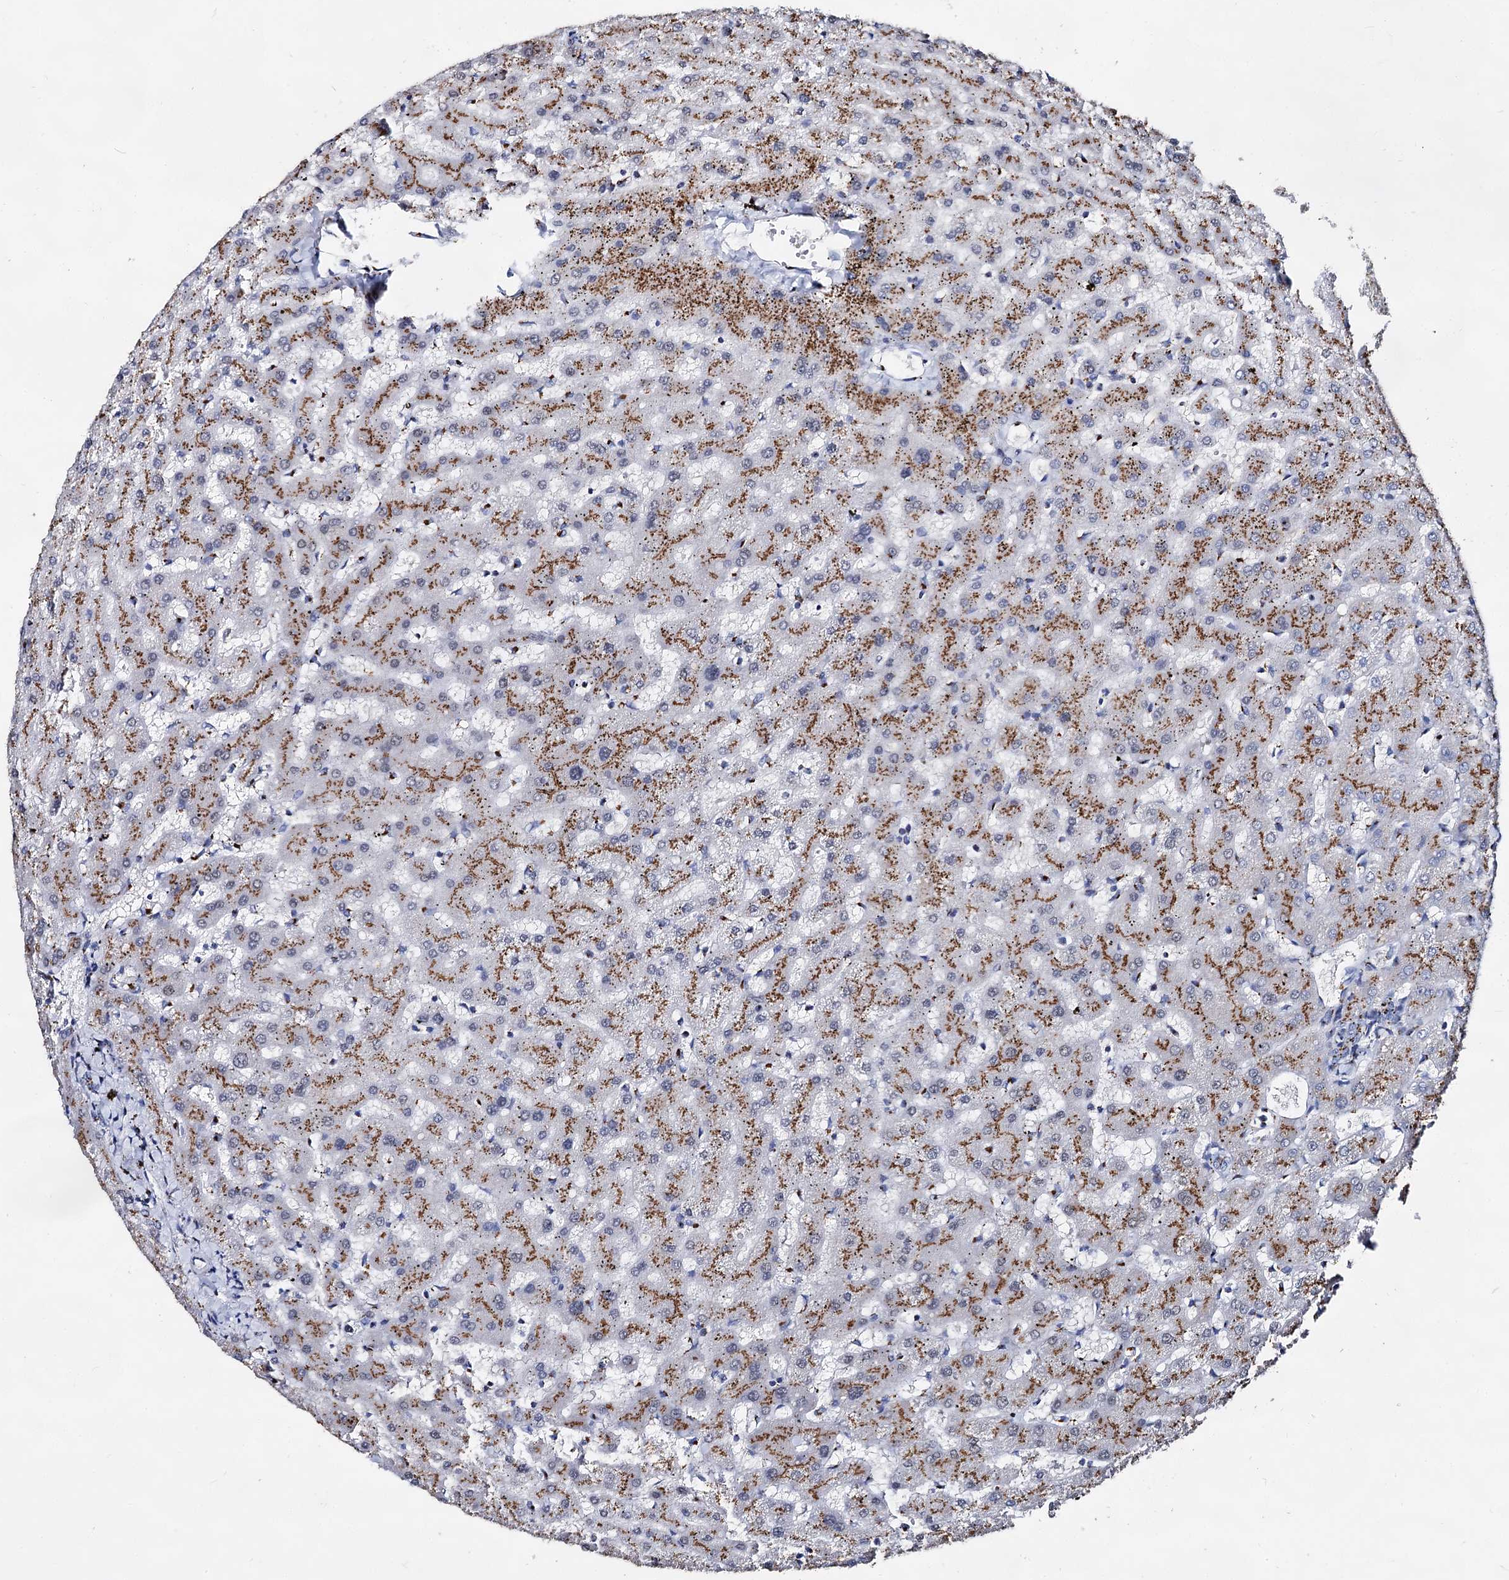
{"staining": {"intensity": "moderate", "quantity": "25%-75%", "location": "cytoplasmic/membranous"}, "tissue": "liver", "cell_type": "Cholangiocytes", "image_type": "normal", "snomed": [{"axis": "morphology", "description": "Normal tissue, NOS"}, {"axis": "topography", "description": "Liver"}], "caption": "High-magnification brightfield microscopy of unremarkable liver stained with DAB (3,3'-diaminobenzidine) (brown) and counterstained with hematoxylin (blue). cholangiocytes exhibit moderate cytoplasmic/membranous positivity is appreciated in about25%-75% of cells.", "gene": "TM9SF3", "patient": {"sex": "female", "age": 63}}